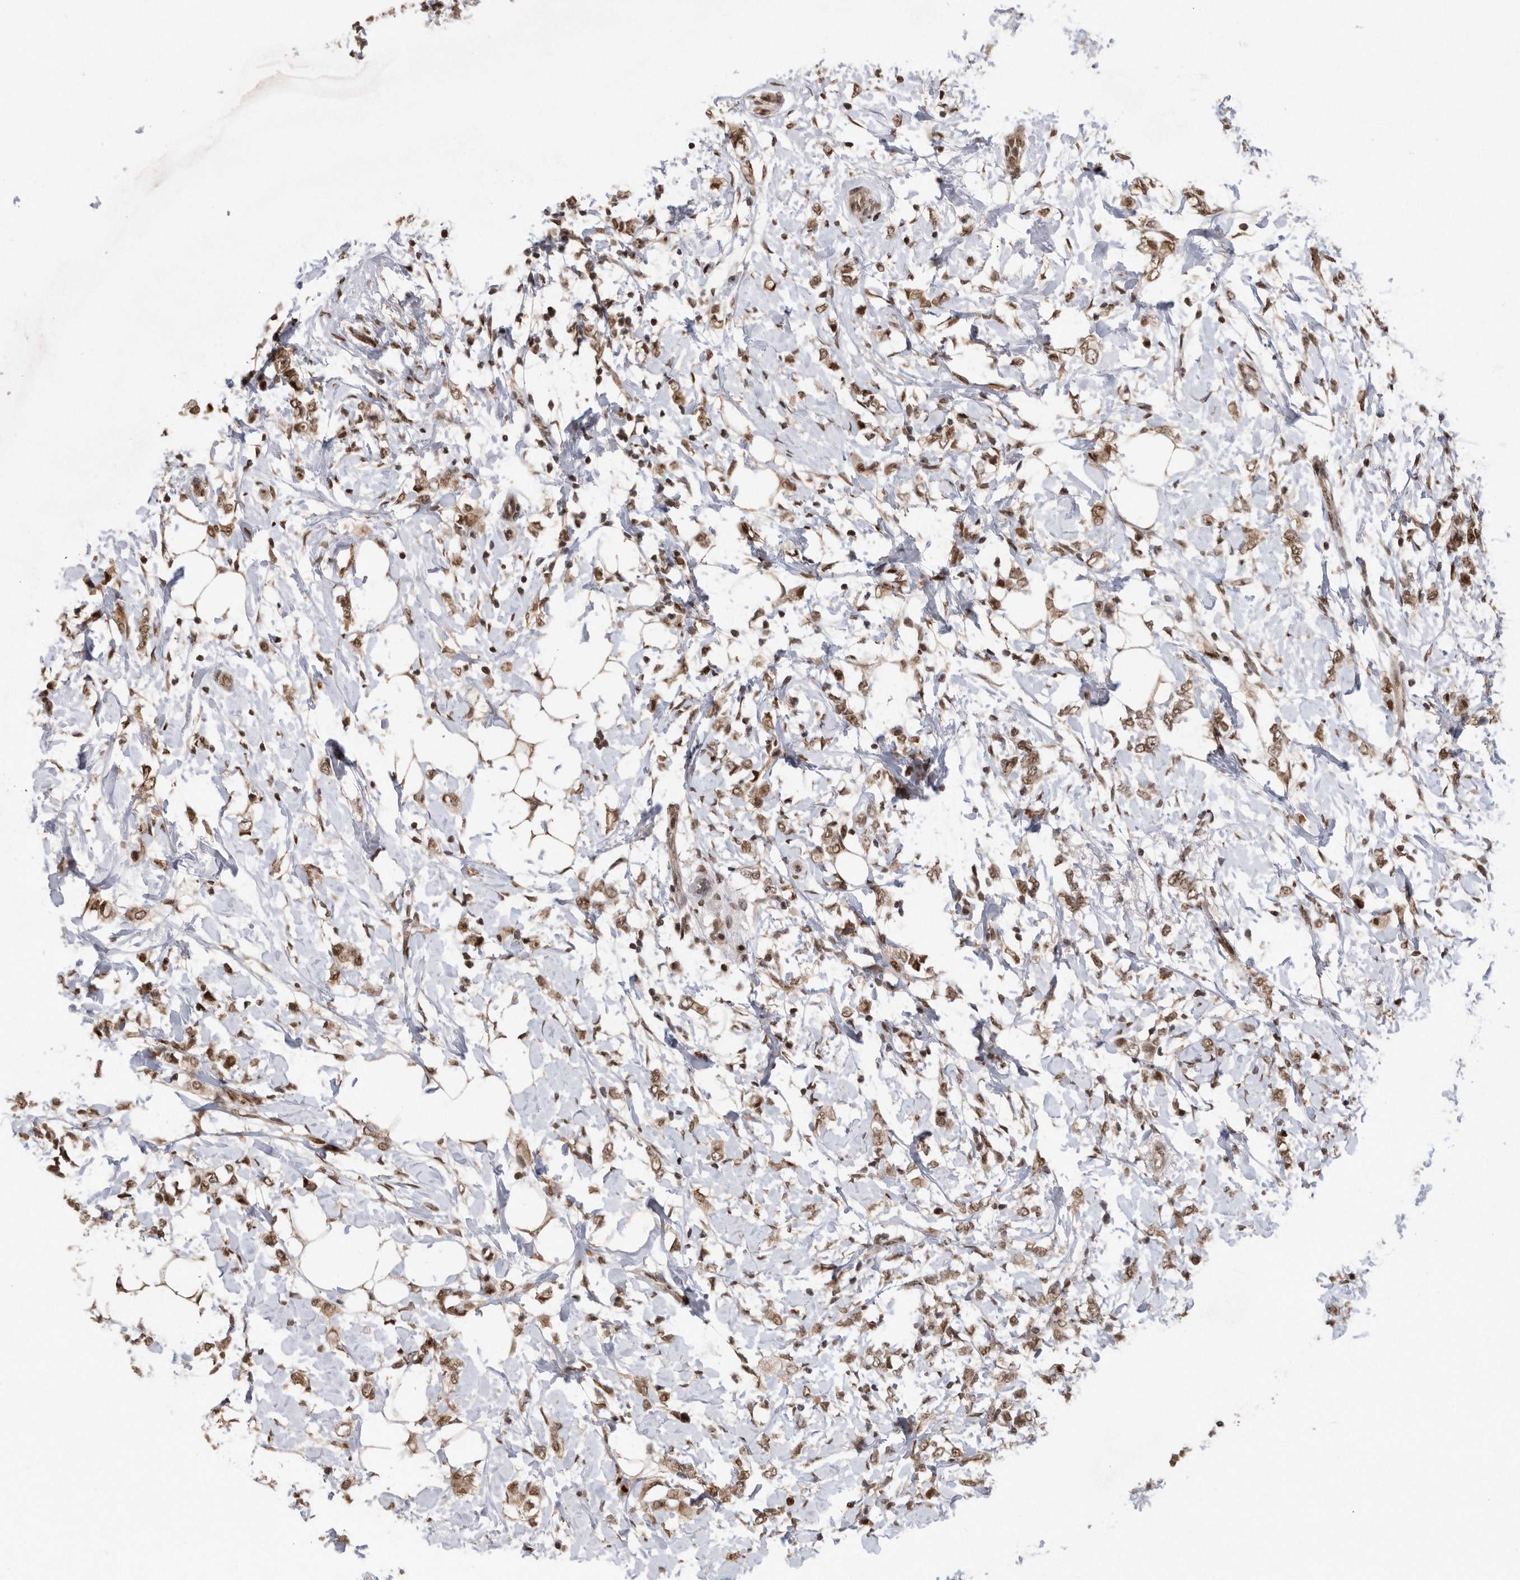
{"staining": {"intensity": "moderate", "quantity": ">75%", "location": "nuclear"}, "tissue": "breast cancer", "cell_type": "Tumor cells", "image_type": "cancer", "snomed": [{"axis": "morphology", "description": "Normal tissue, NOS"}, {"axis": "morphology", "description": "Lobular carcinoma"}, {"axis": "topography", "description": "Breast"}], "caption": "Protein expression analysis of breast cancer (lobular carcinoma) exhibits moderate nuclear positivity in about >75% of tumor cells.", "gene": "TDRD3", "patient": {"sex": "female", "age": 47}}